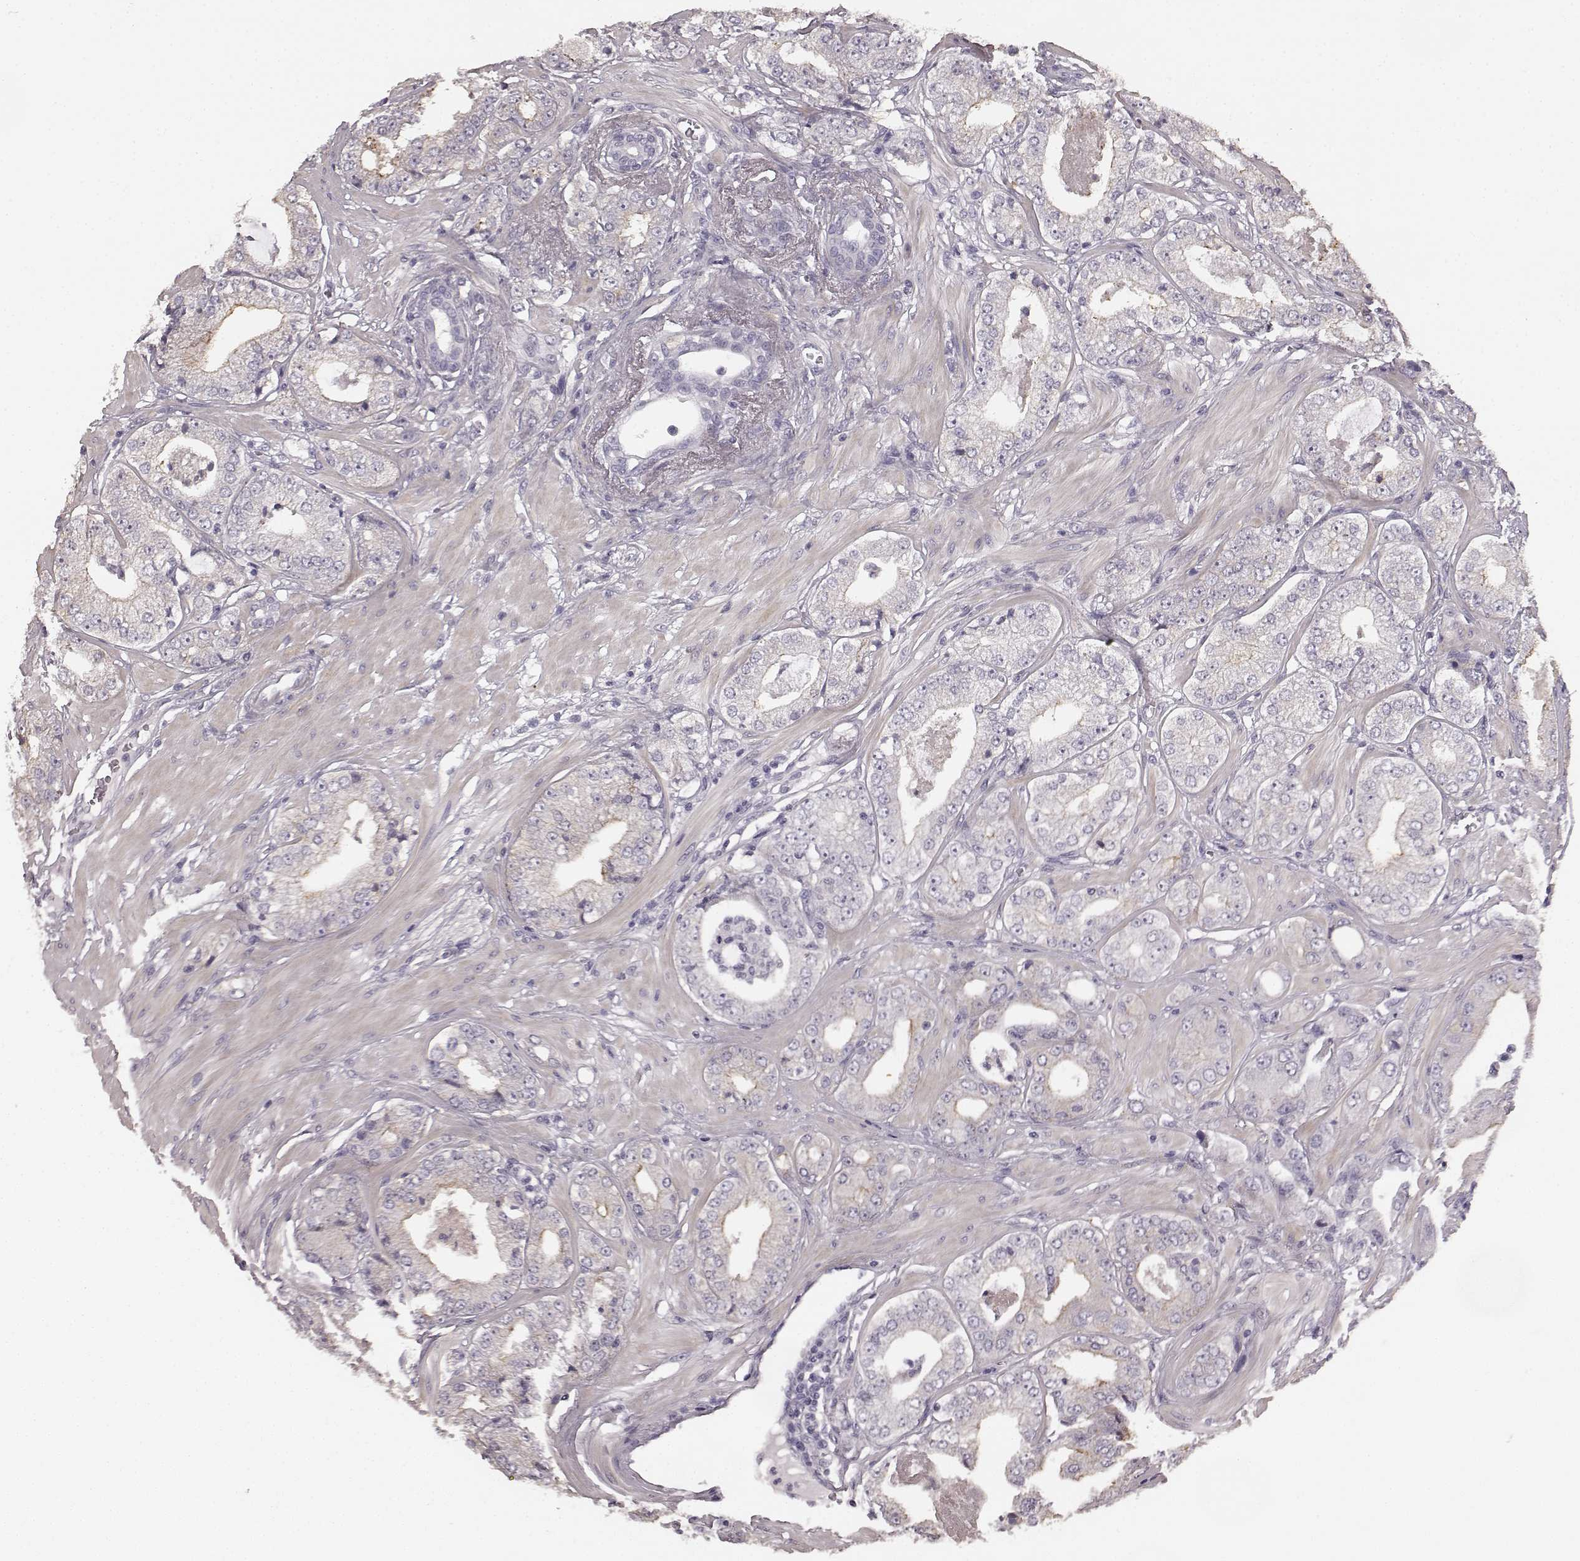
{"staining": {"intensity": "moderate", "quantity": "<25%", "location": "cytoplasmic/membranous"}, "tissue": "prostate cancer", "cell_type": "Tumor cells", "image_type": "cancer", "snomed": [{"axis": "morphology", "description": "Adenocarcinoma, Low grade"}, {"axis": "topography", "description": "Prostate"}], "caption": "About <25% of tumor cells in human low-grade adenocarcinoma (prostate) exhibit moderate cytoplasmic/membranous protein staining as visualized by brown immunohistochemical staining.", "gene": "RIT2", "patient": {"sex": "male", "age": 60}}